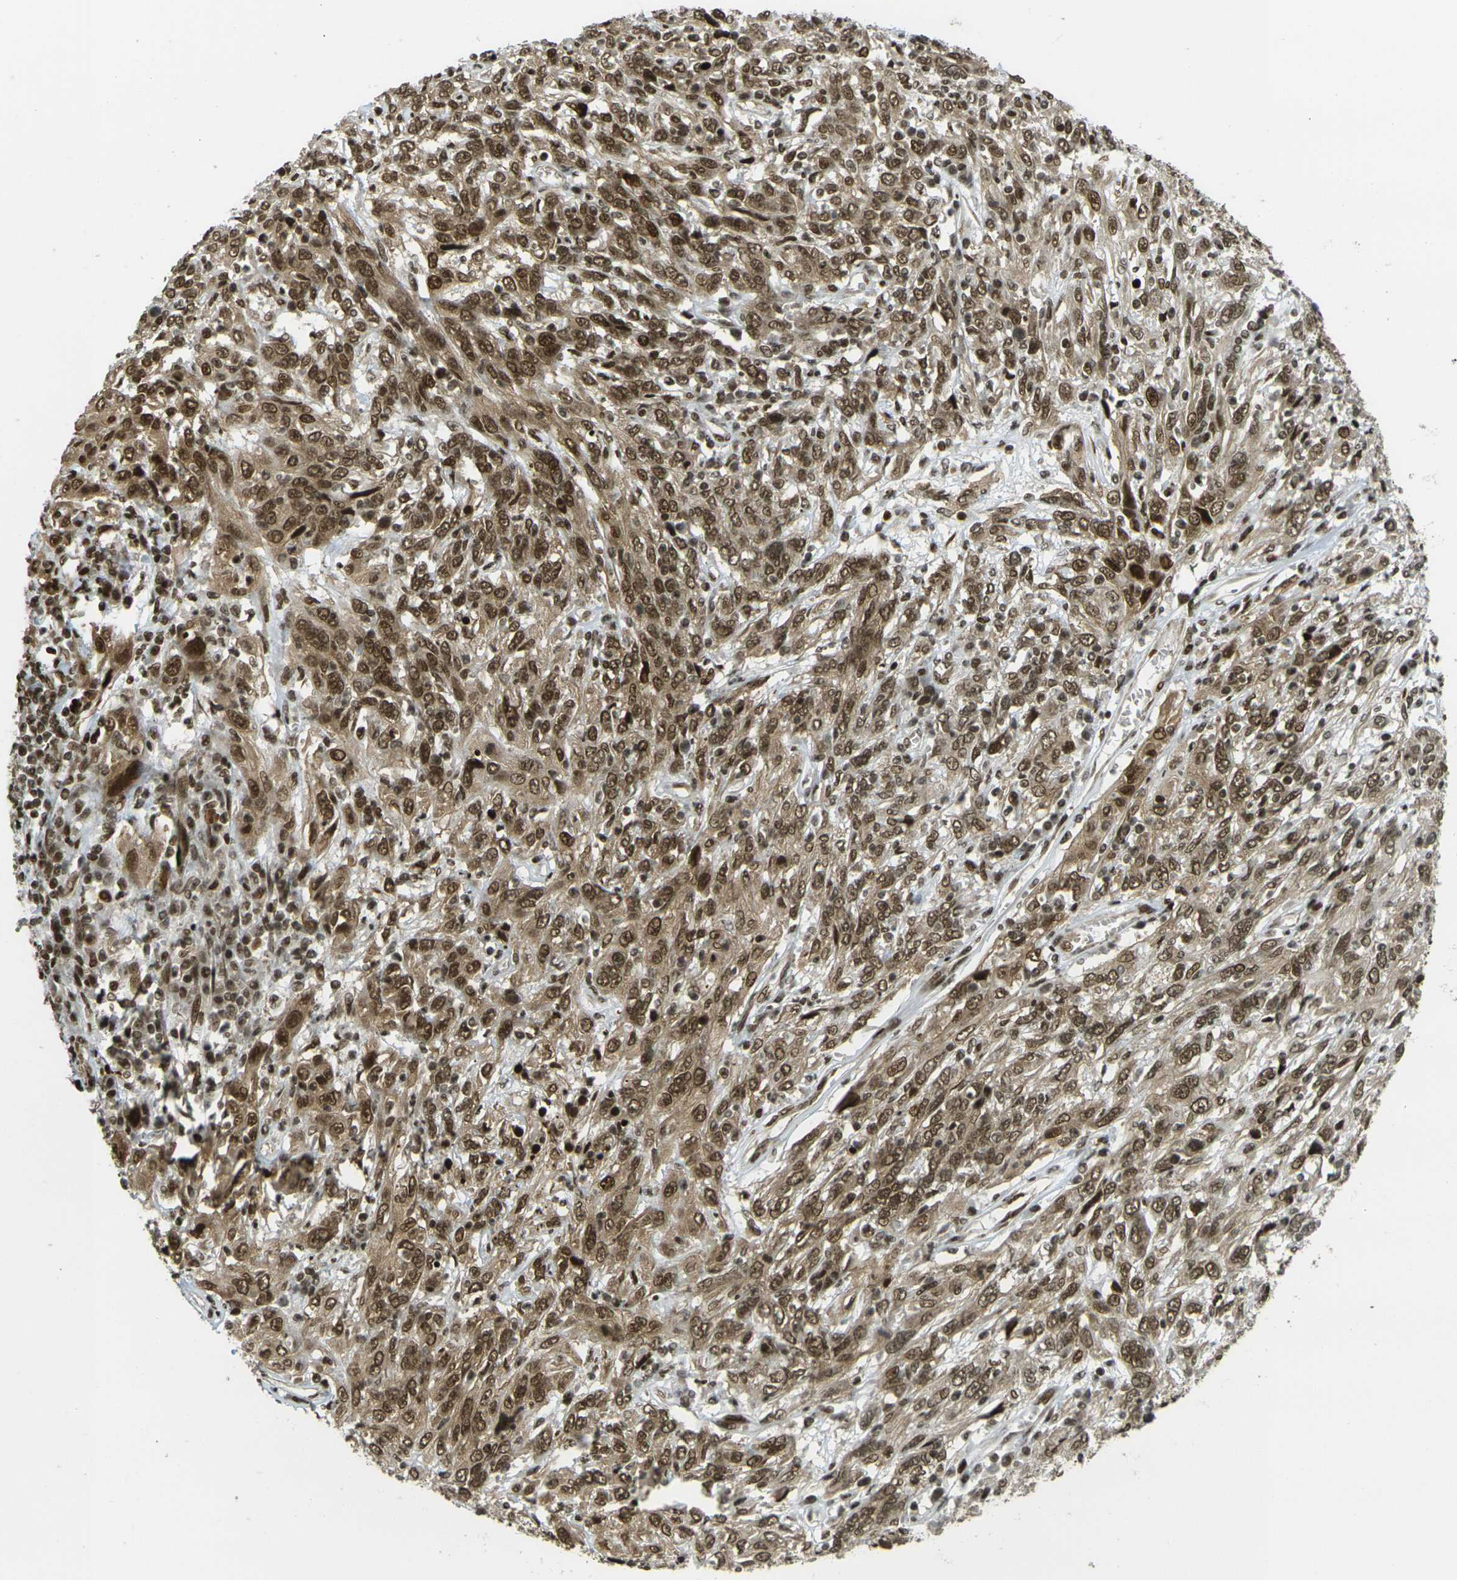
{"staining": {"intensity": "strong", "quantity": ">75%", "location": "cytoplasmic/membranous,nuclear"}, "tissue": "cervical cancer", "cell_type": "Tumor cells", "image_type": "cancer", "snomed": [{"axis": "morphology", "description": "Squamous cell carcinoma, NOS"}, {"axis": "topography", "description": "Cervix"}], "caption": "A brown stain shows strong cytoplasmic/membranous and nuclear staining of a protein in cervical squamous cell carcinoma tumor cells.", "gene": "RUVBL2", "patient": {"sex": "female", "age": 46}}